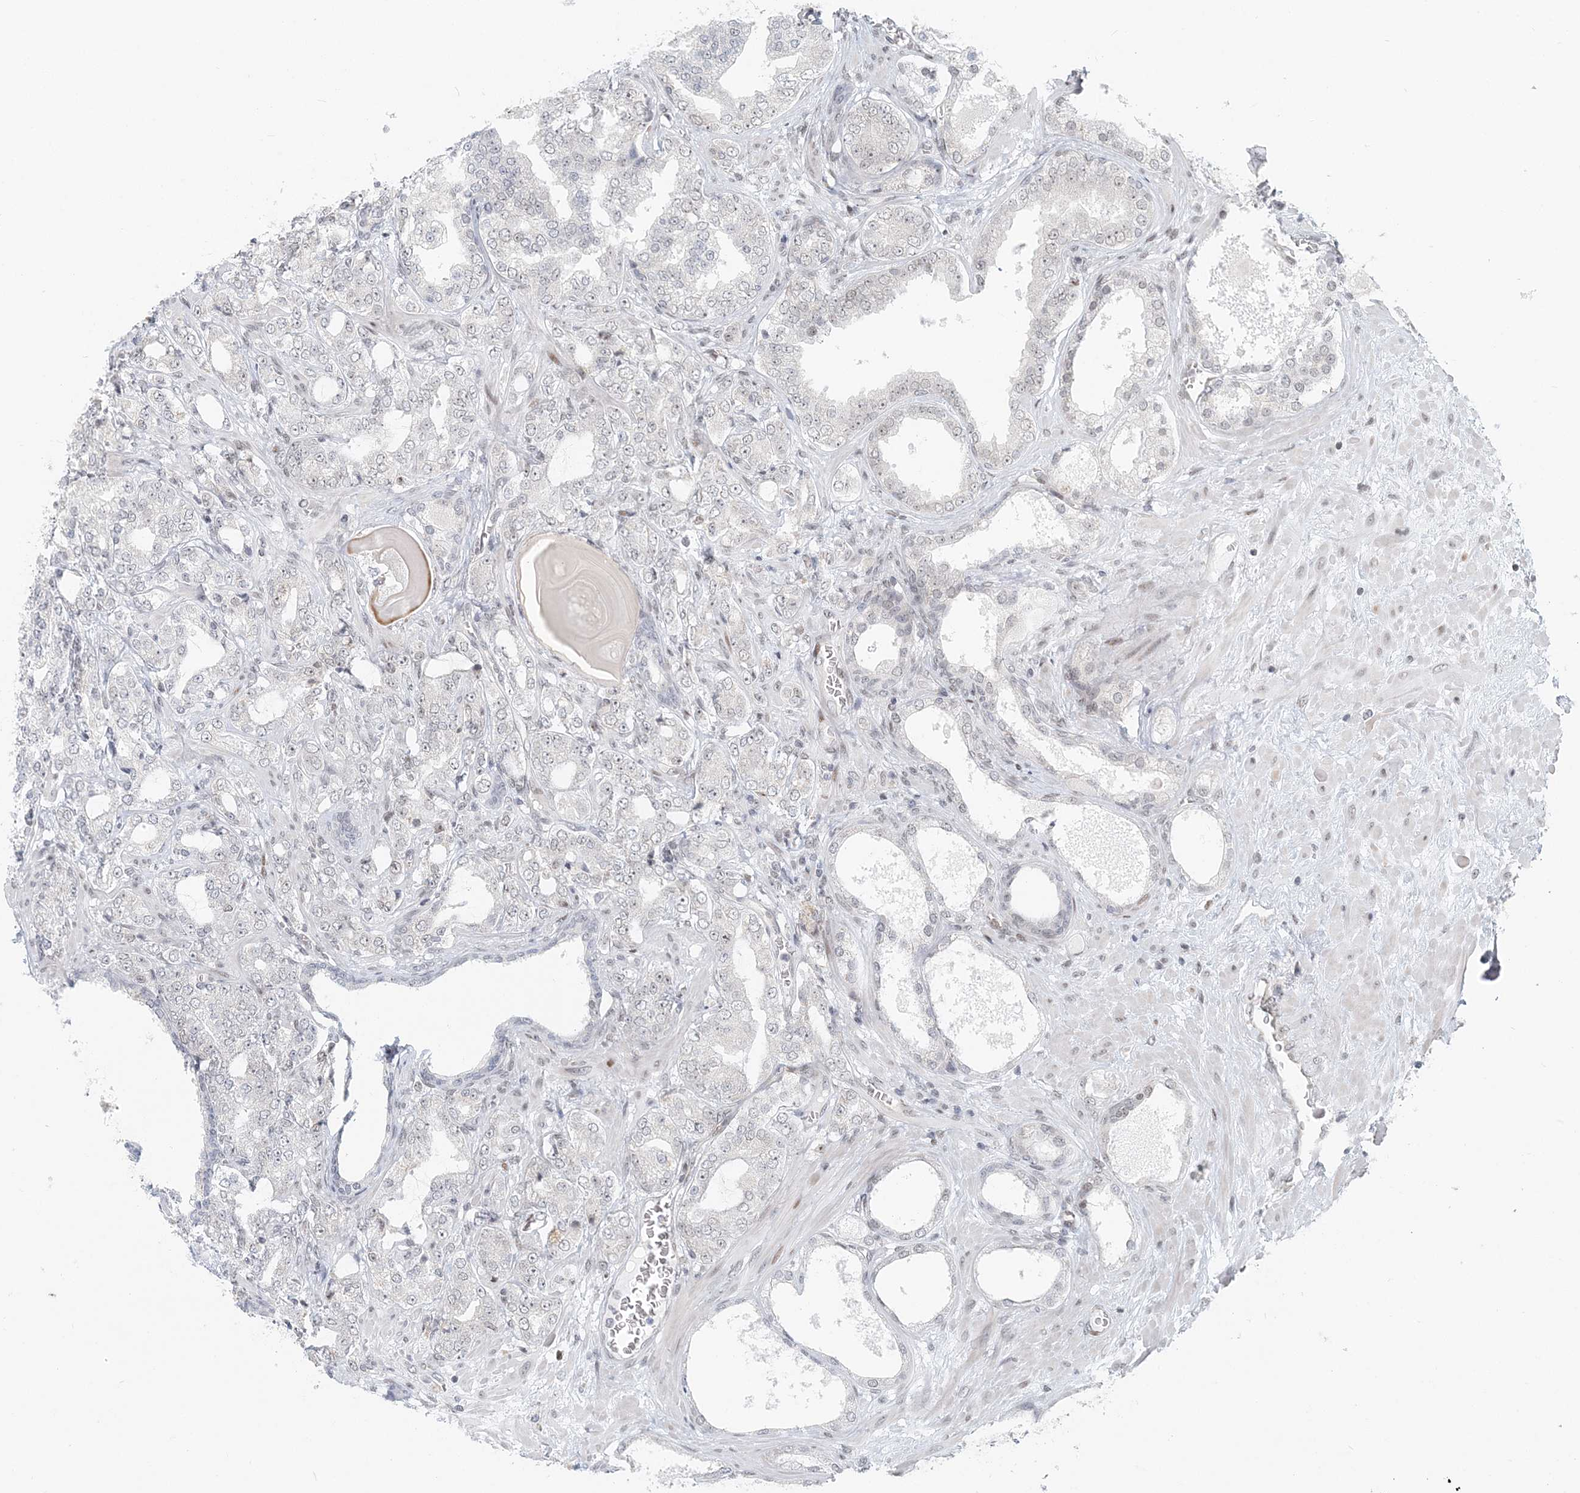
{"staining": {"intensity": "negative", "quantity": "none", "location": "none"}, "tissue": "prostate cancer", "cell_type": "Tumor cells", "image_type": "cancer", "snomed": [{"axis": "morphology", "description": "Adenocarcinoma, High grade"}, {"axis": "topography", "description": "Prostate"}], "caption": "Human prostate cancer stained for a protein using IHC reveals no staining in tumor cells.", "gene": "BAZ1B", "patient": {"sex": "male", "age": 64}}